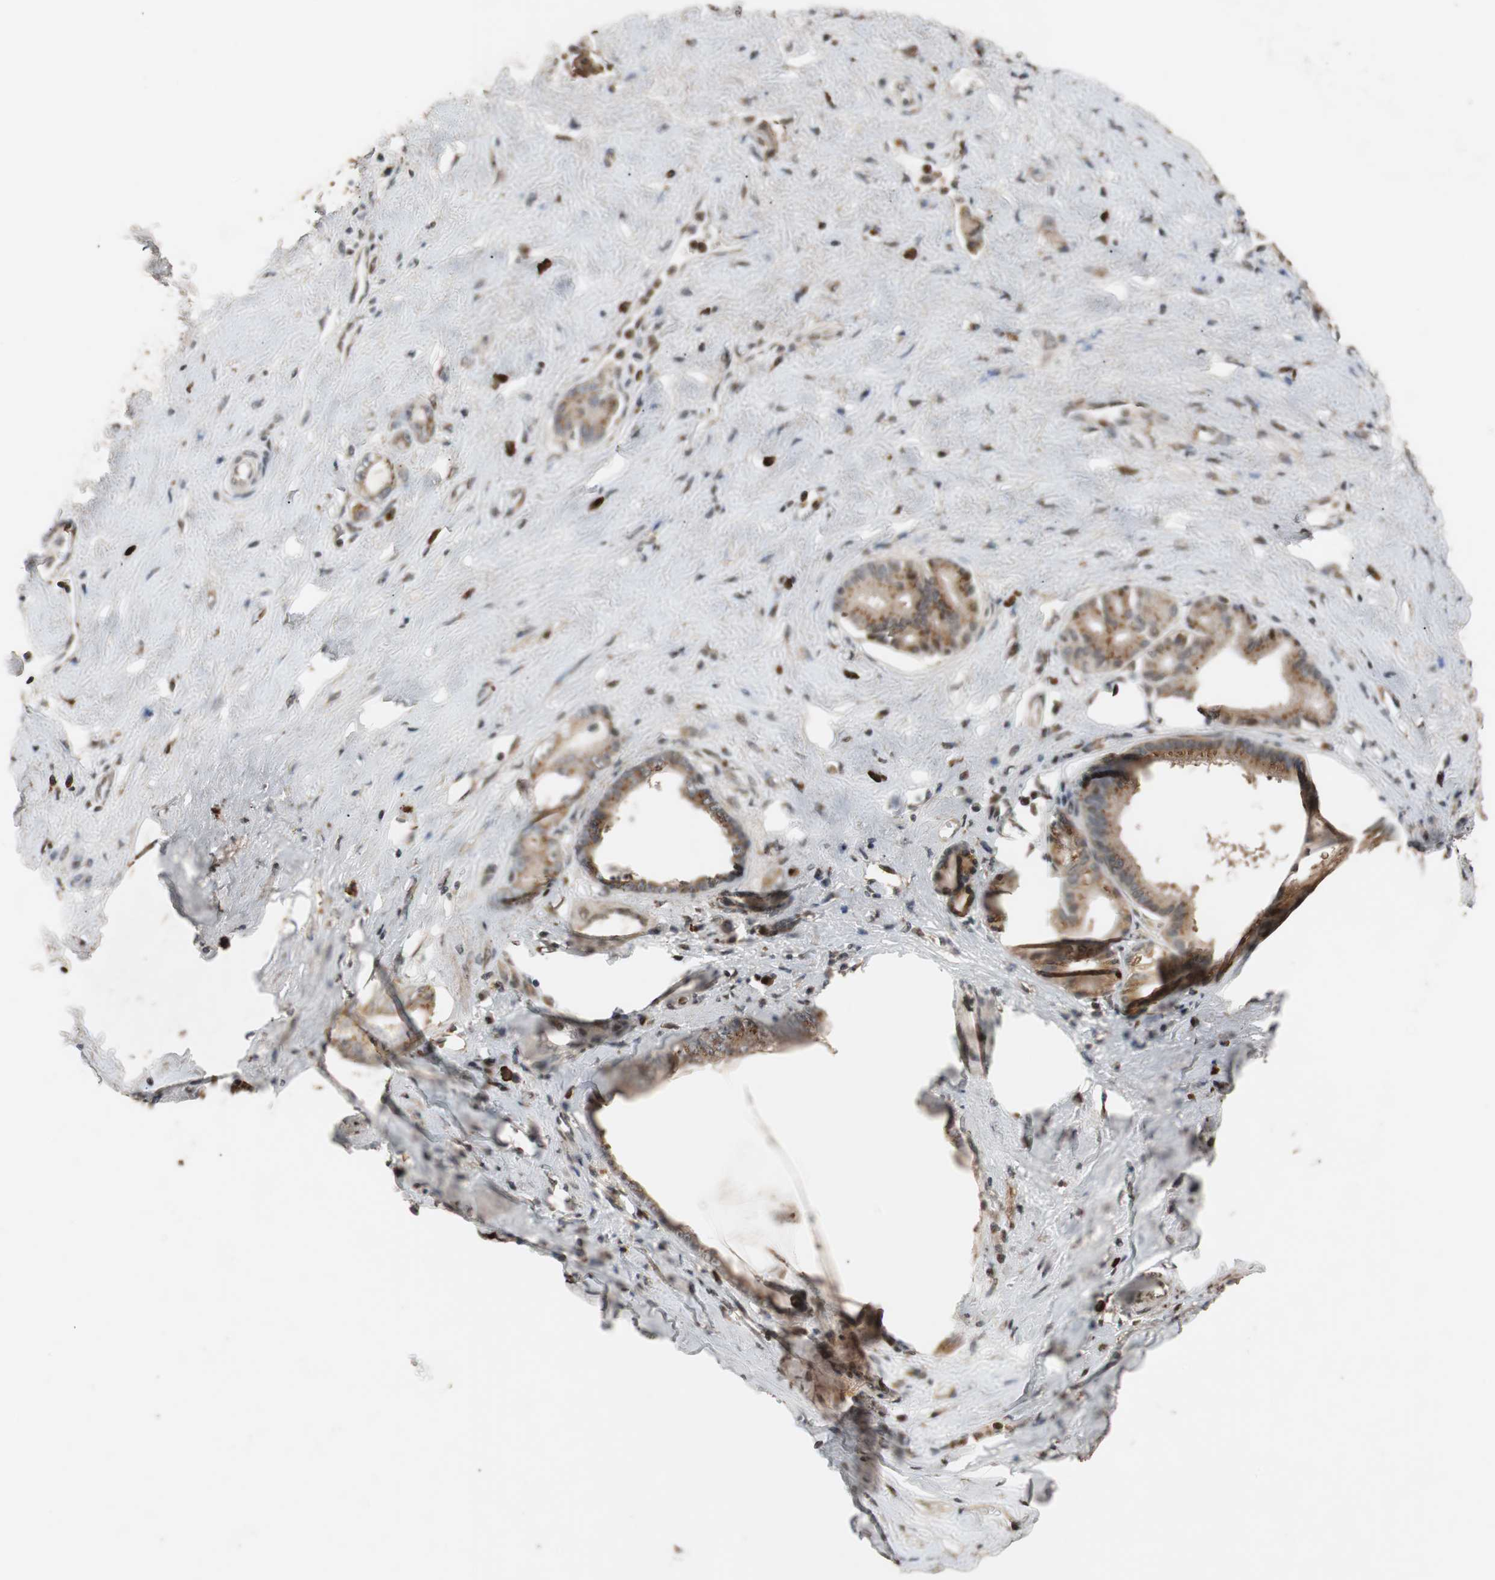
{"staining": {"intensity": "moderate", "quantity": ">75%", "location": "cytoplasmic/membranous"}, "tissue": "pancreatic cancer", "cell_type": "Tumor cells", "image_type": "cancer", "snomed": [{"axis": "morphology", "description": "Adenocarcinoma, NOS"}, {"axis": "topography", "description": "Pancreas"}], "caption": "Protein staining demonstrates moderate cytoplasmic/membranous positivity in about >75% of tumor cells in adenocarcinoma (pancreatic).", "gene": "USP31", "patient": {"sex": "female", "age": 73}}